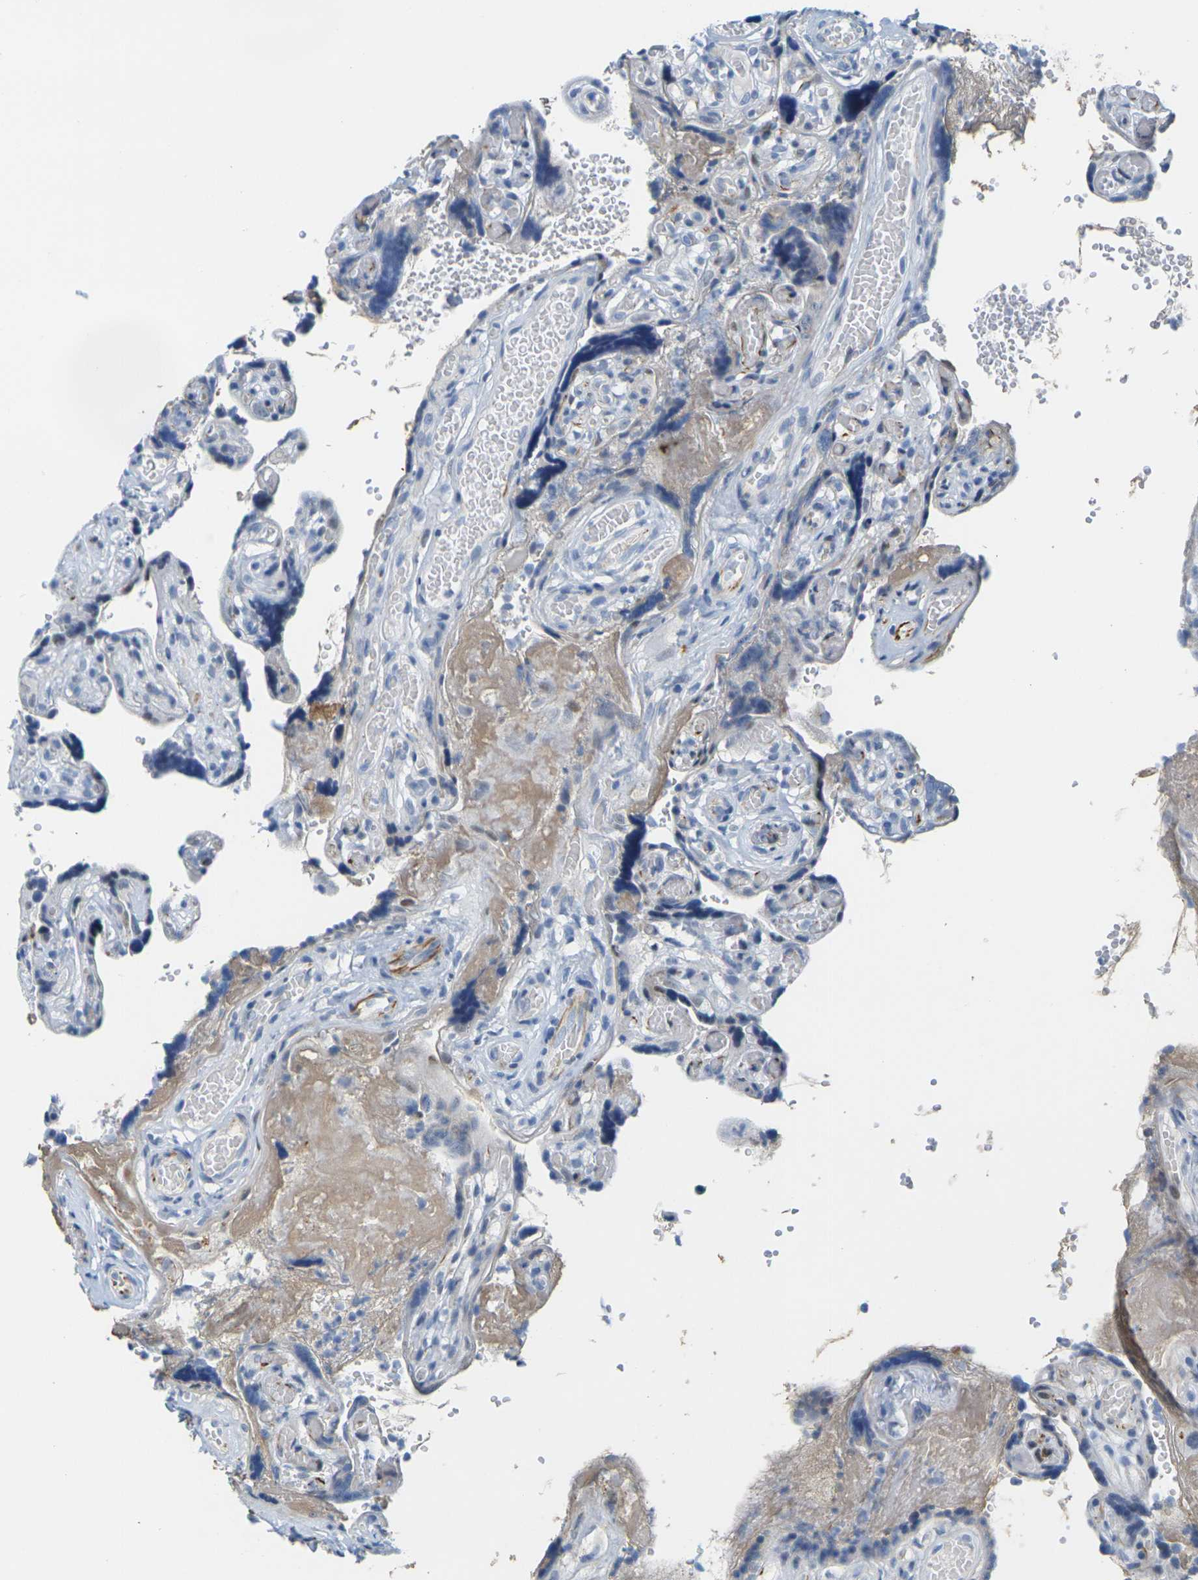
{"staining": {"intensity": "weak", "quantity": "<25%", "location": "cytoplasmic/membranous"}, "tissue": "placenta", "cell_type": "Decidual cells", "image_type": "normal", "snomed": [{"axis": "morphology", "description": "Normal tissue, NOS"}, {"axis": "topography", "description": "Placenta"}], "caption": "An immunohistochemistry (IHC) image of benign placenta is shown. There is no staining in decidual cells of placenta. (Immunohistochemistry, brightfield microscopy, high magnification).", "gene": "OTOF", "patient": {"sex": "female", "age": 30}}